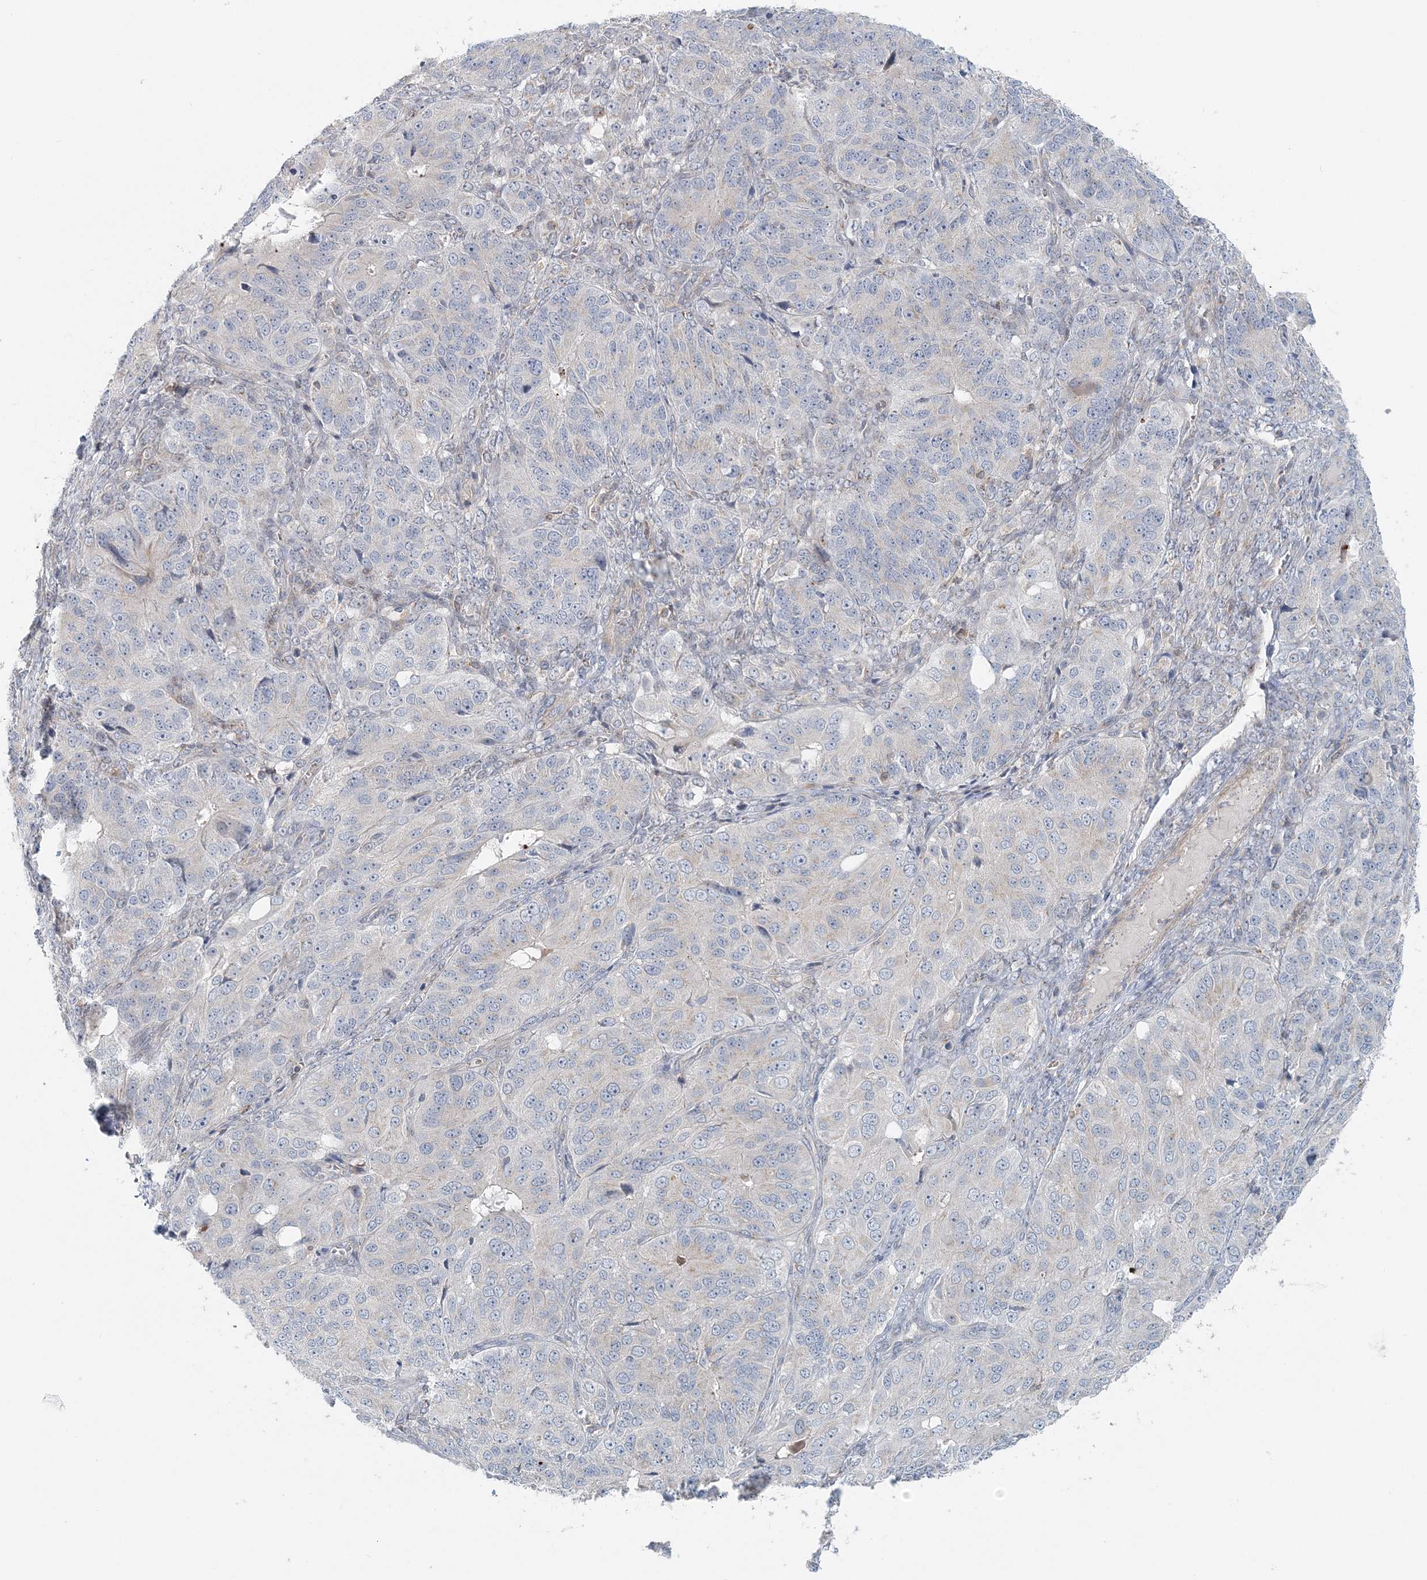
{"staining": {"intensity": "negative", "quantity": "none", "location": "none"}, "tissue": "ovarian cancer", "cell_type": "Tumor cells", "image_type": "cancer", "snomed": [{"axis": "morphology", "description": "Carcinoma, endometroid"}, {"axis": "topography", "description": "Ovary"}], "caption": "Immunohistochemical staining of human ovarian endometroid carcinoma reveals no significant staining in tumor cells.", "gene": "NAA11", "patient": {"sex": "female", "age": 51}}